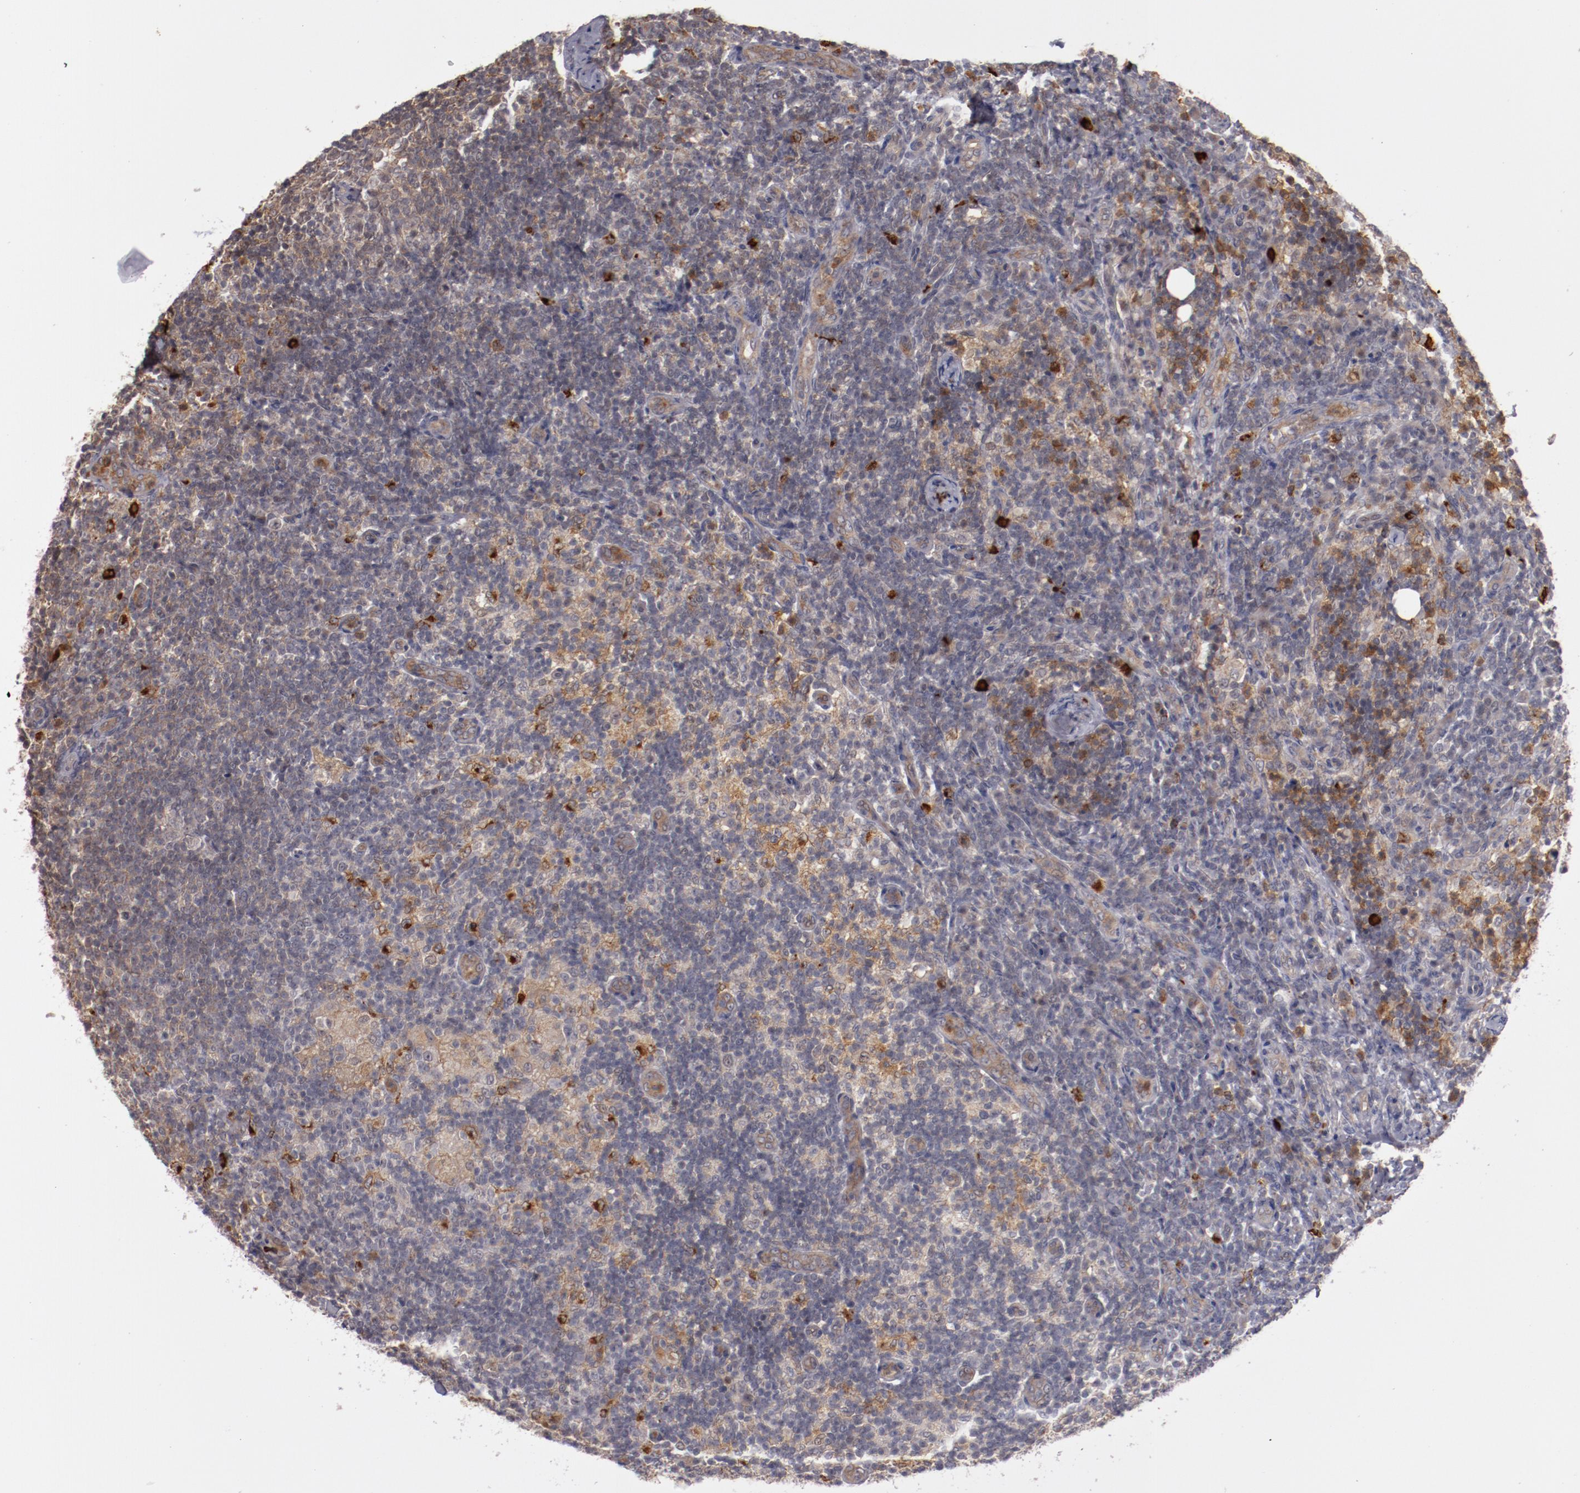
{"staining": {"intensity": "weak", "quantity": "<25%", "location": "cytoplasmic/membranous"}, "tissue": "lymph node", "cell_type": "Germinal center cells", "image_type": "normal", "snomed": [{"axis": "morphology", "description": "Normal tissue, NOS"}, {"axis": "morphology", "description": "Inflammation, NOS"}, {"axis": "topography", "description": "Lymph node"}], "caption": "Immunohistochemistry image of unremarkable lymph node: lymph node stained with DAB (3,3'-diaminobenzidine) displays no significant protein staining in germinal center cells.", "gene": "STX3", "patient": {"sex": "male", "age": 46}}